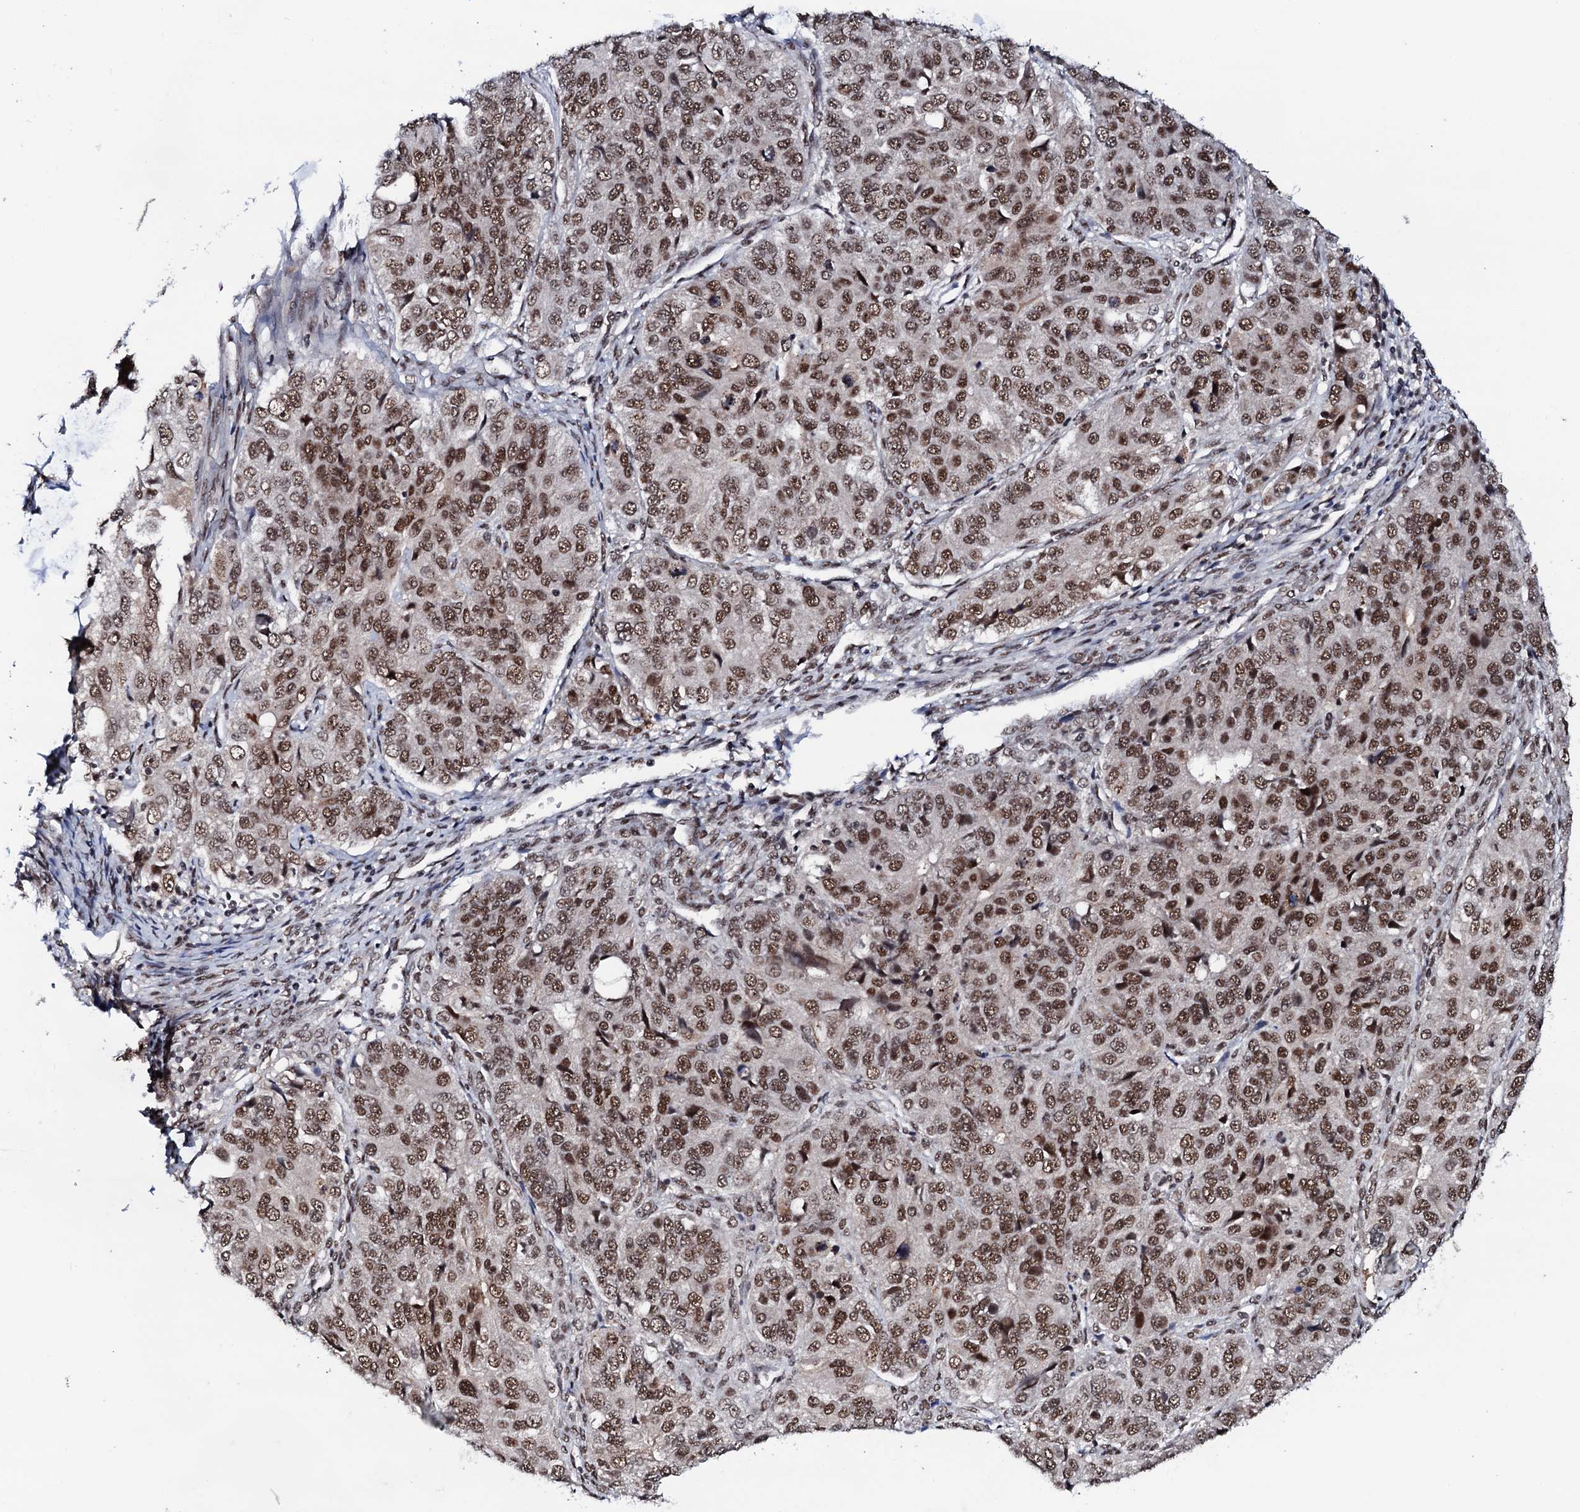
{"staining": {"intensity": "moderate", "quantity": ">75%", "location": "nuclear"}, "tissue": "ovarian cancer", "cell_type": "Tumor cells", "image_type": "cancer", "snomed": [{"axis": "morphology", "description": "Carcinoma, endometroid"}, {"axis": "topography", "description": "Ovary"}], "caption": "Tumor cells reveal moderate nuclear staining in about >75% of cells in ovarian cancer.", "gene": "PRPF18", "patient": {"sex": "female", "age": 51}}